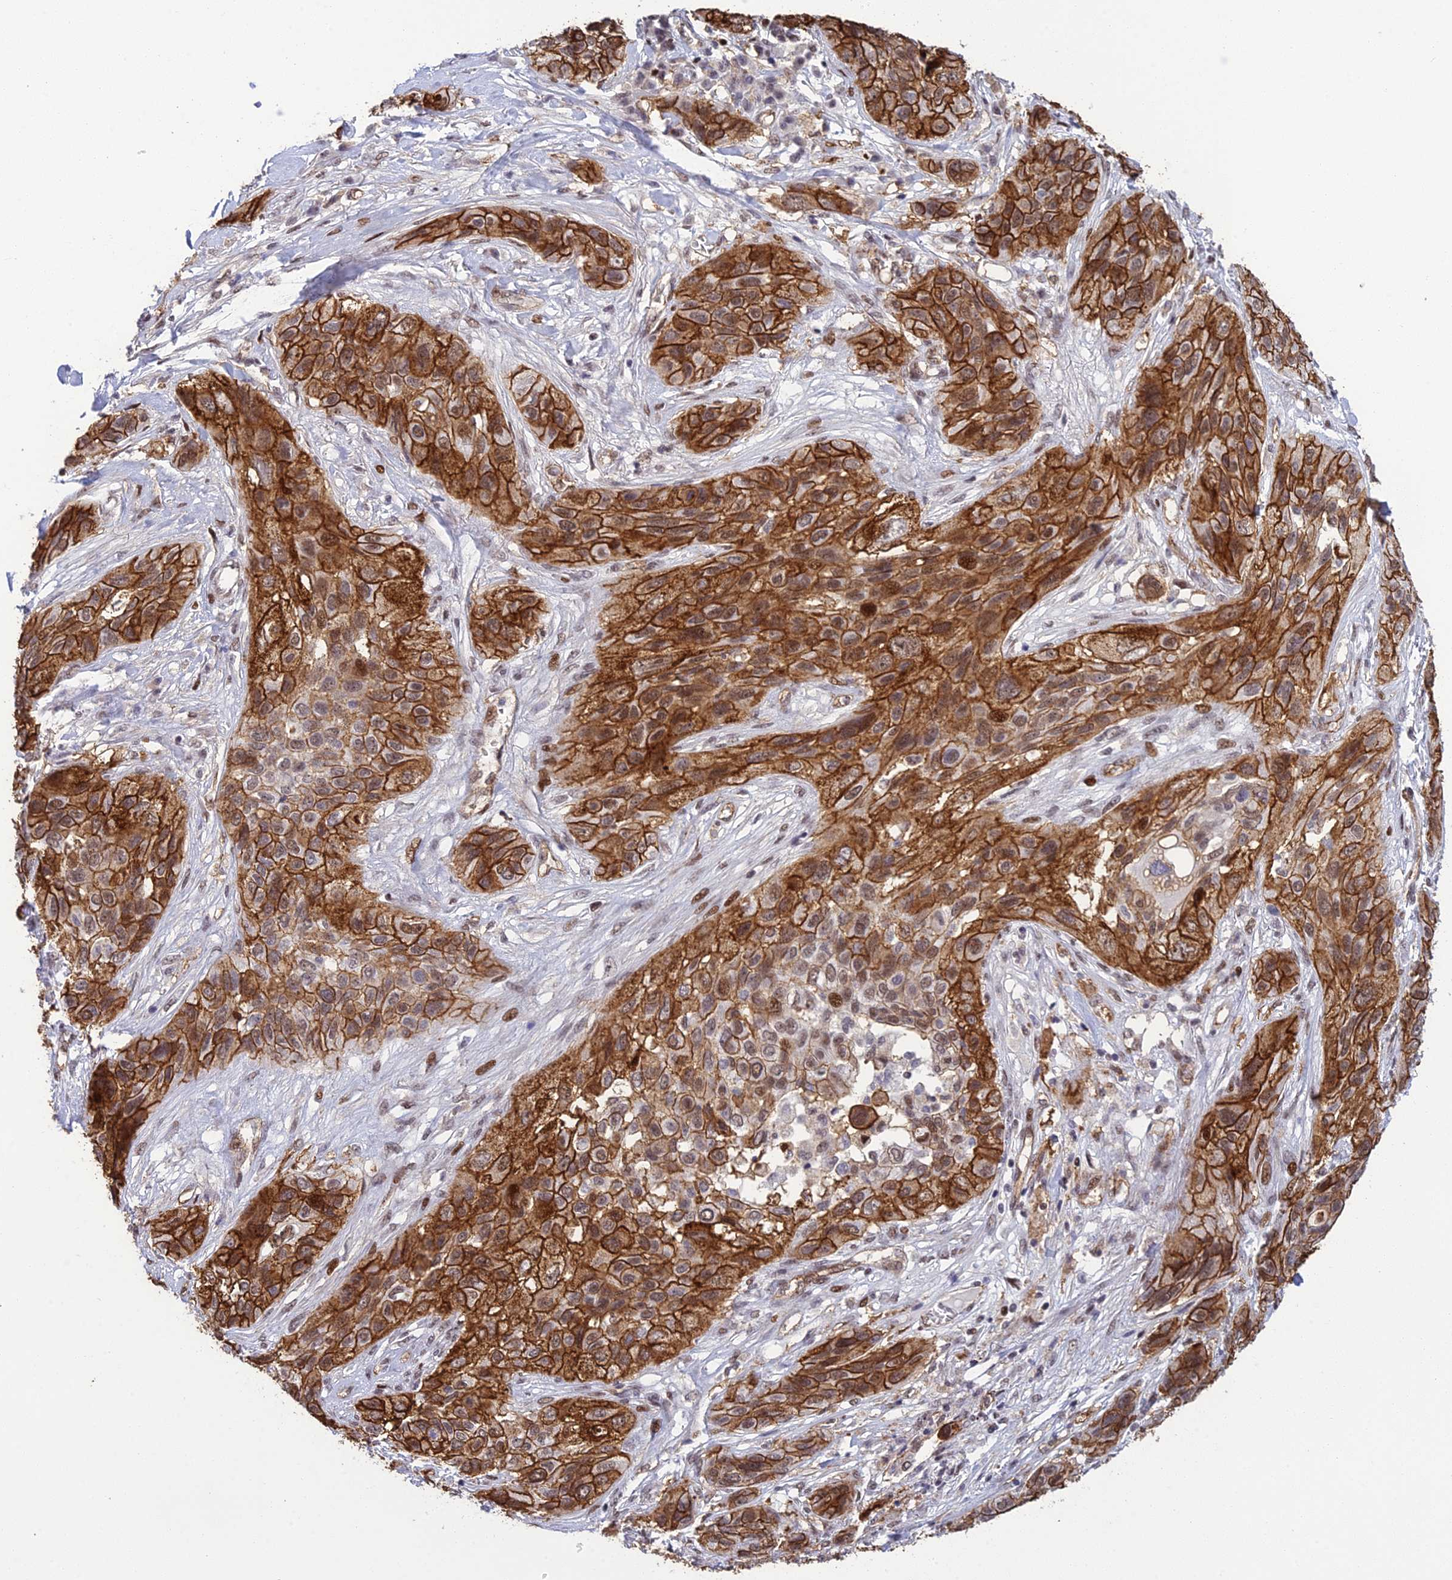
{"staining": {"intensity": "strong", "quantity": ">75%", "location": "cytoplasmic/membranous"}, "tissue": "lung cancer", "cell_type": "Tumor cells", "image_type": "cancer", "snomed": [{"axis": "morphology", "description": "Squamous cell carcinoma, NOS"}, {"axis": "topography", "description": "Lung"}], "caption": "A histopathology image of human lung cancer (squamous cell carcinoma) stained for a protein displays strong cytoplasmic/membranous brown staining in tumor cells. (DAB IHC with brightfield microscopy, high magnification).", "gene": "RANBP3", "patient": {"sex": "female", "age": 70}}